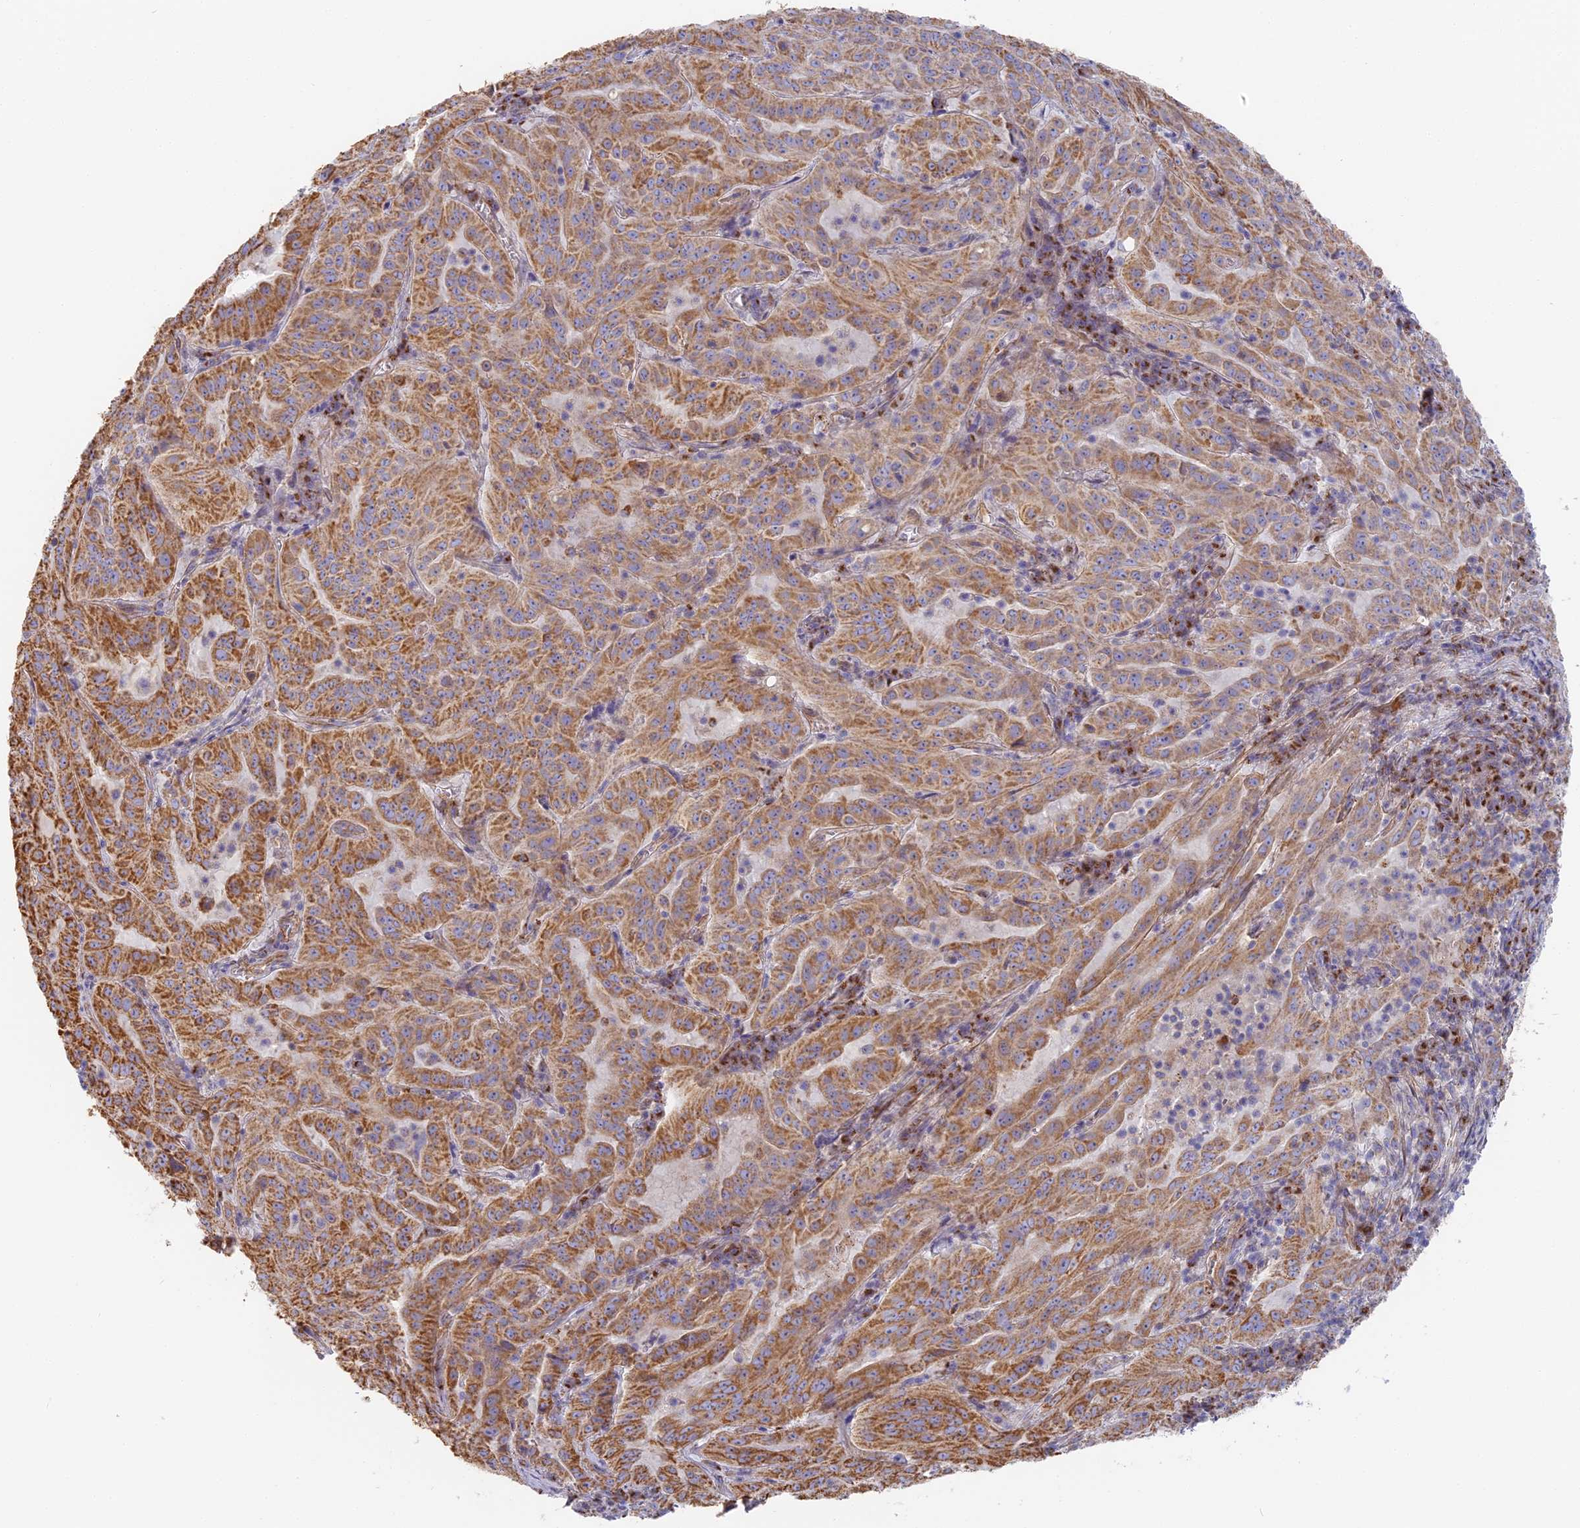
{"staining": {"intensity": "moderate", "quantity": ">75%", "location": "cytoplasmic/membranous"}, "tissue": "pancreatic cancer", "cell_type": "Tumor cells", "image_type": "cancer", "snomed": [{"axis": "morphology", "description": "Adenocarcinoma, NOS"}, {"axis": "topography", "description": "Pancreas"}], "caption": "There is medium levels of moderate cytoplasmic/membranous positivity in tumor cells of pancreatic cancer (adenocarcinoma), as demonstrated by immunohistochemical staining (brown color).", "gene": "DDA1", "patient": {"sex": "male", "age": 63}}